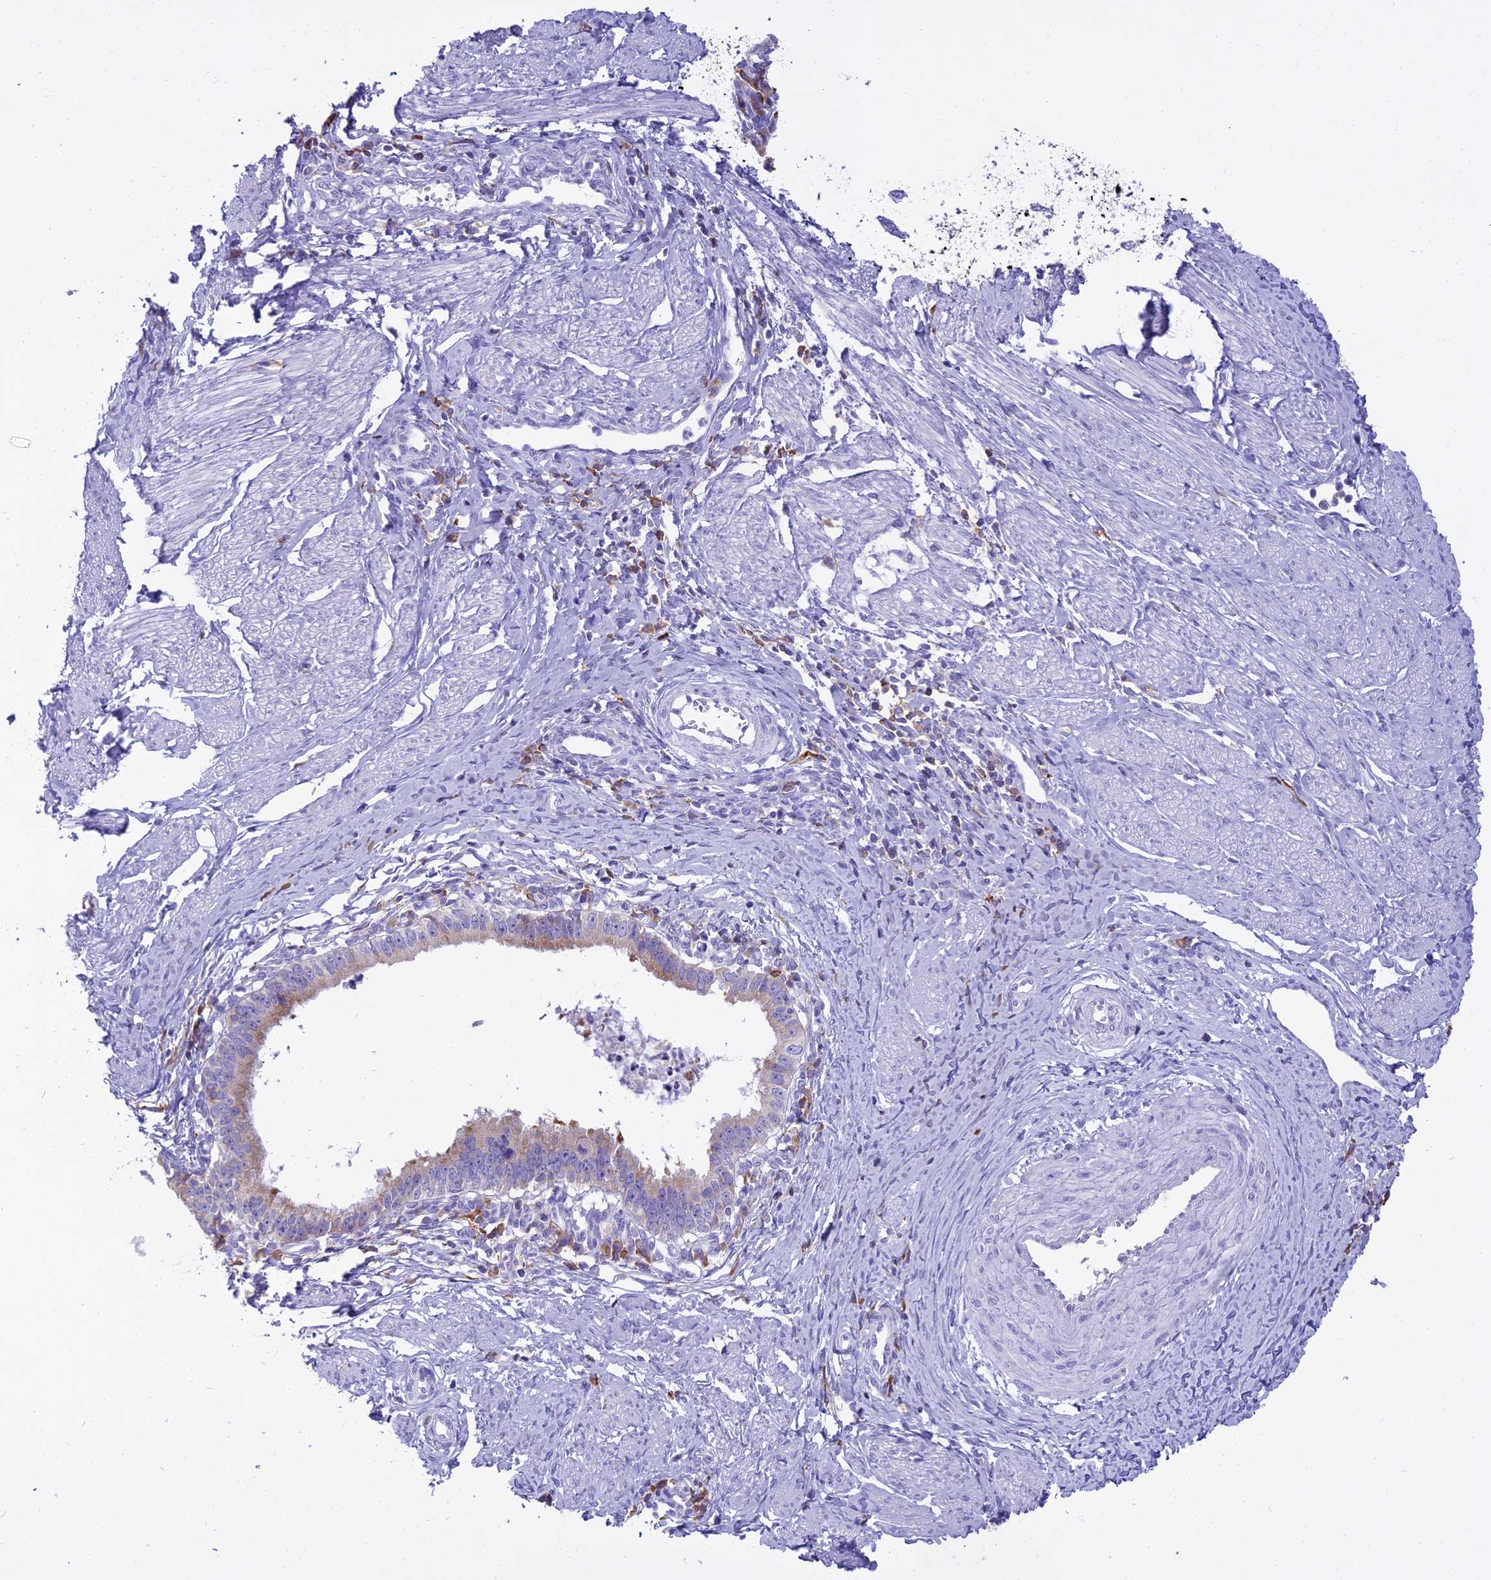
{"staining": {"intensity": "moderate", "quantity": ">75%", "location": "cytoplasmic/membranous"}, "tissue": "cervical cancer", "cell_type": "Tumor cells", "image_type": "cancer", "snomed": [{"axis": "morphology", "description": "Adenocarcinoma, NOS"}, {"axis": "topography", "description": "Cervix"}], "caption": "Moderate cytoplasmic/membranous expression for a protein is present in approximately >75% of tumor cells of cervical adenocarcinoma using immunohistochemistry (IHC).", "gene": "CD5", "patient": {"sex": "female", "age": 36}}